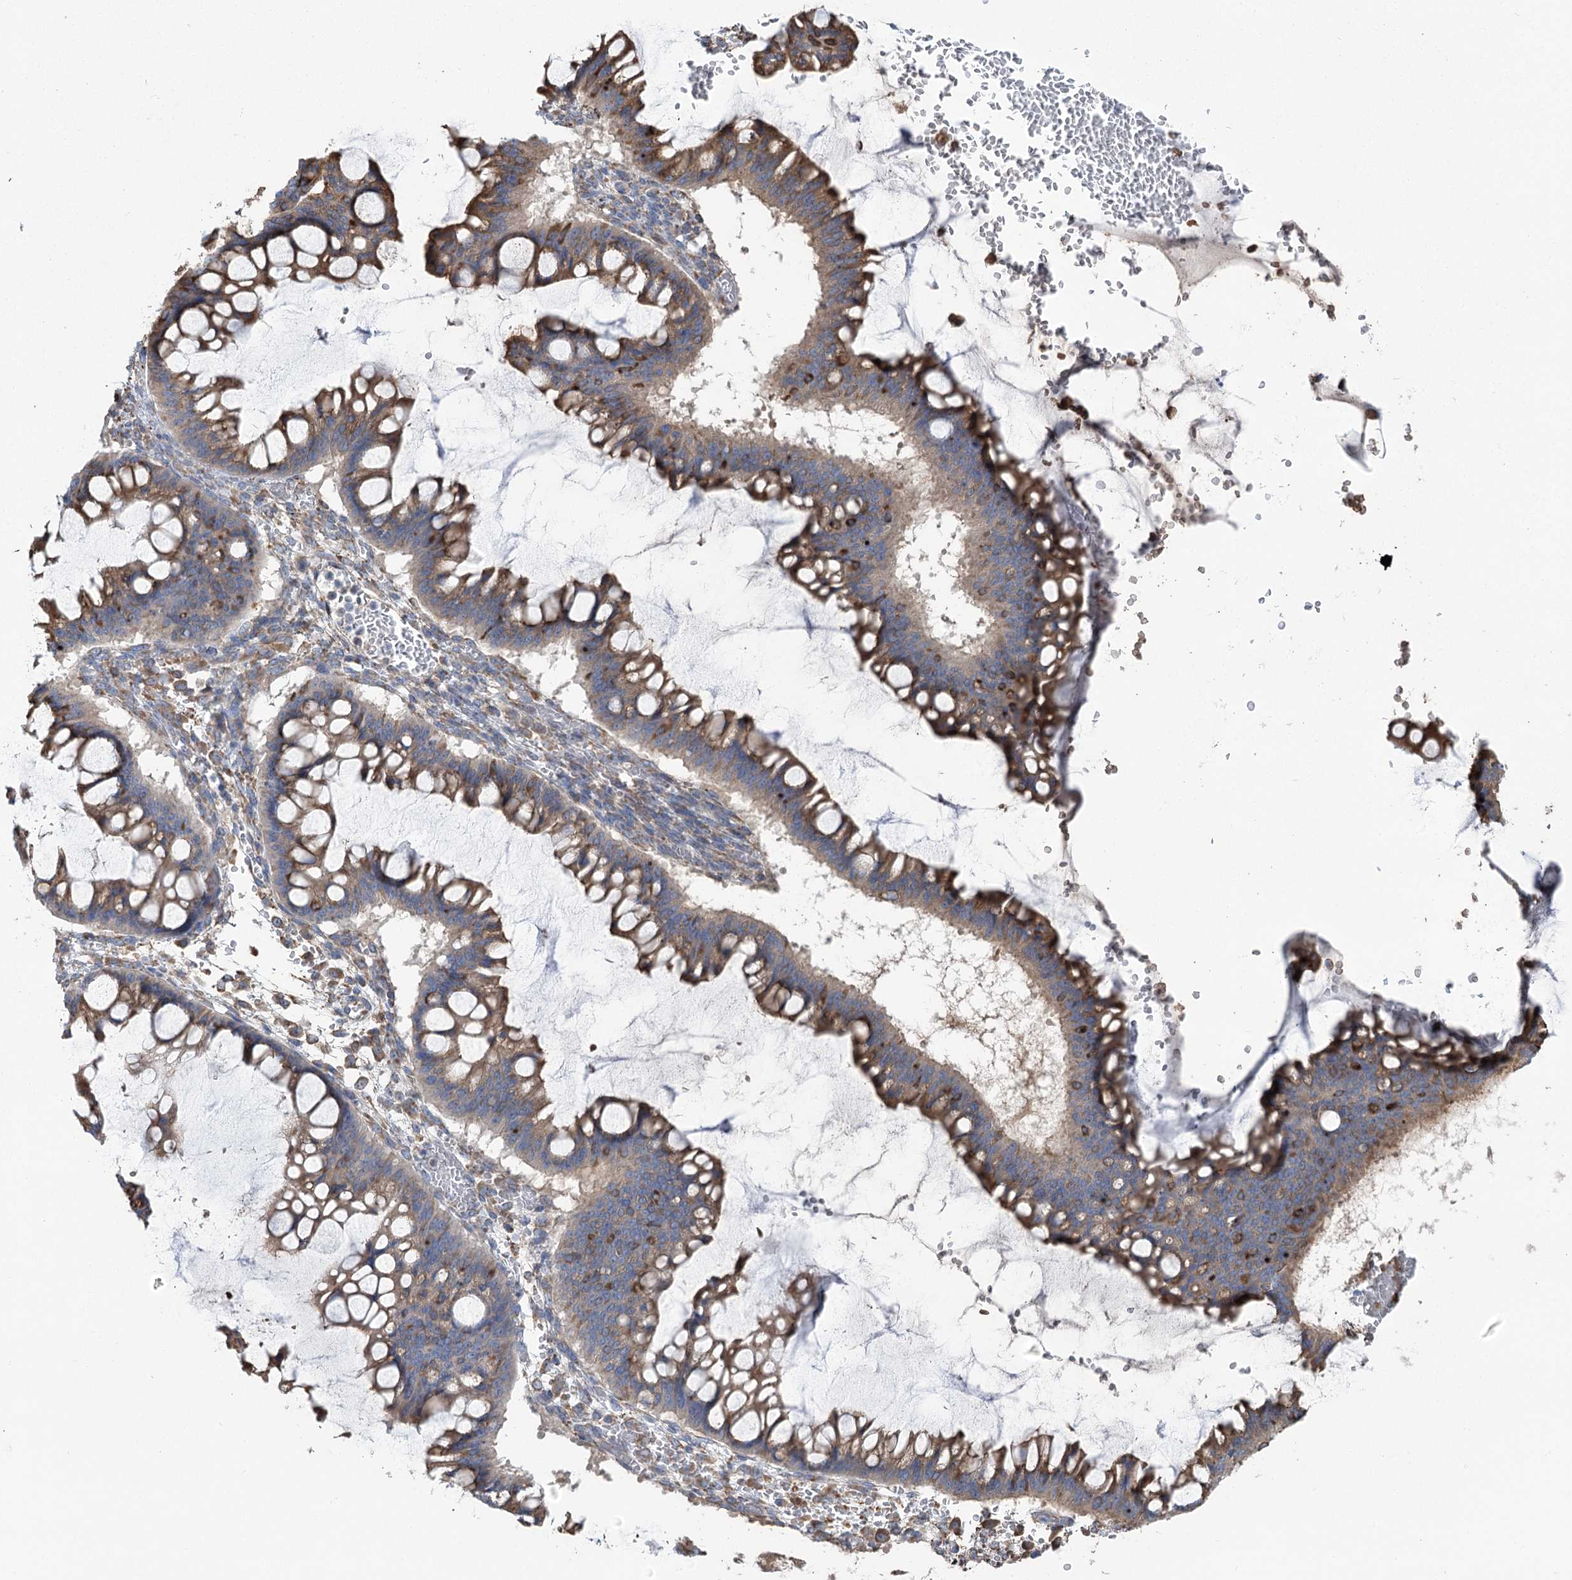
{"staining": {"intensity": "moderate", "quantity": "25%-75%", "location": "cytoplasmic/membranous"}, "tissue": "ovarian cancer", "cell_type": "Tumor cells", "image_type": "cancer", "snomed": [{"axis": "morphology", "description": "Cystadenocarcinoma, mucinous, NOS"}, {"axis": "topography", "description": "Ovary"}], "caption": "Protein staining of ovarian mucinous cystadenocarcinoma tissue exhibits moderate cytoplasmic/membranous expression in approximately 25%-75% of tumor cells. The staining was performed using DAB (3,3'-diaminobenzidine), with brown indicating positive protein expression. Nuclei are stained blue with hematoxylin.", "gene": "METTL24", "patient": {"sex": "female", "age": 73}}